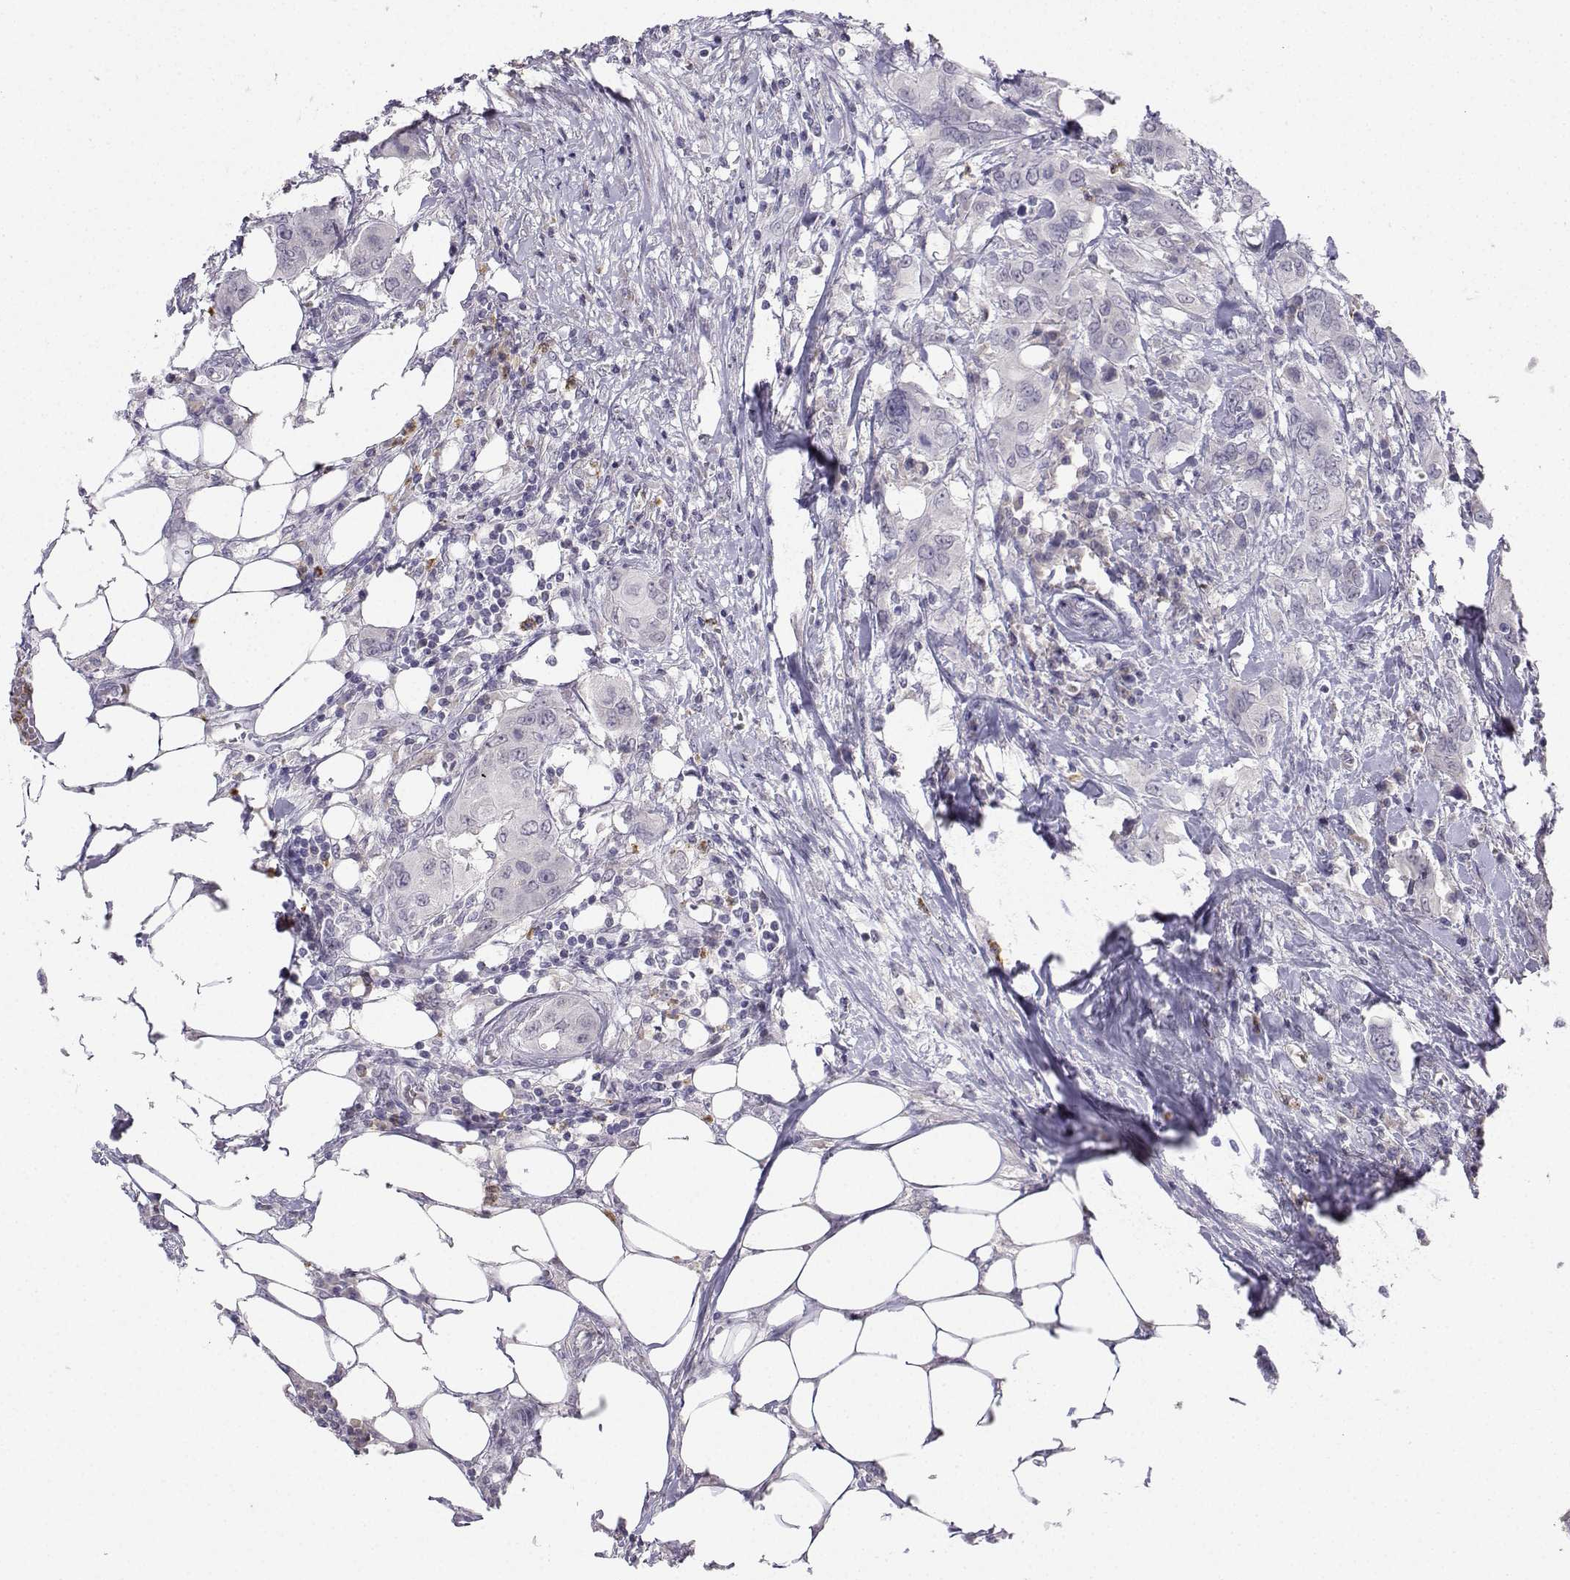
{"staining": {"intensity": "negative", "quantity": "none", "location": "none"}, "tissue": "urothelial cancer", "cell_type": "Tumor cells", "image_type": "cancer", "snomed": [{"axis": "morphology", "description": "Urothelial carcinoma, NOS"}, {"axis": "morphology", "description": "Urothelial carcinoma, High grade"}, {"axis": "topography", "description": "Urinary bladder"}], "caption": "DAB immunohistochemical staining of urothelial carcinoma (high-grade) displays no significant expression in tumor cells. The staining is performed using DAB brown chromogen with nuclei counter-stained in using hematoxylin.", "gene": "CALY", "patient": {"sex": "male", "age": 63}}